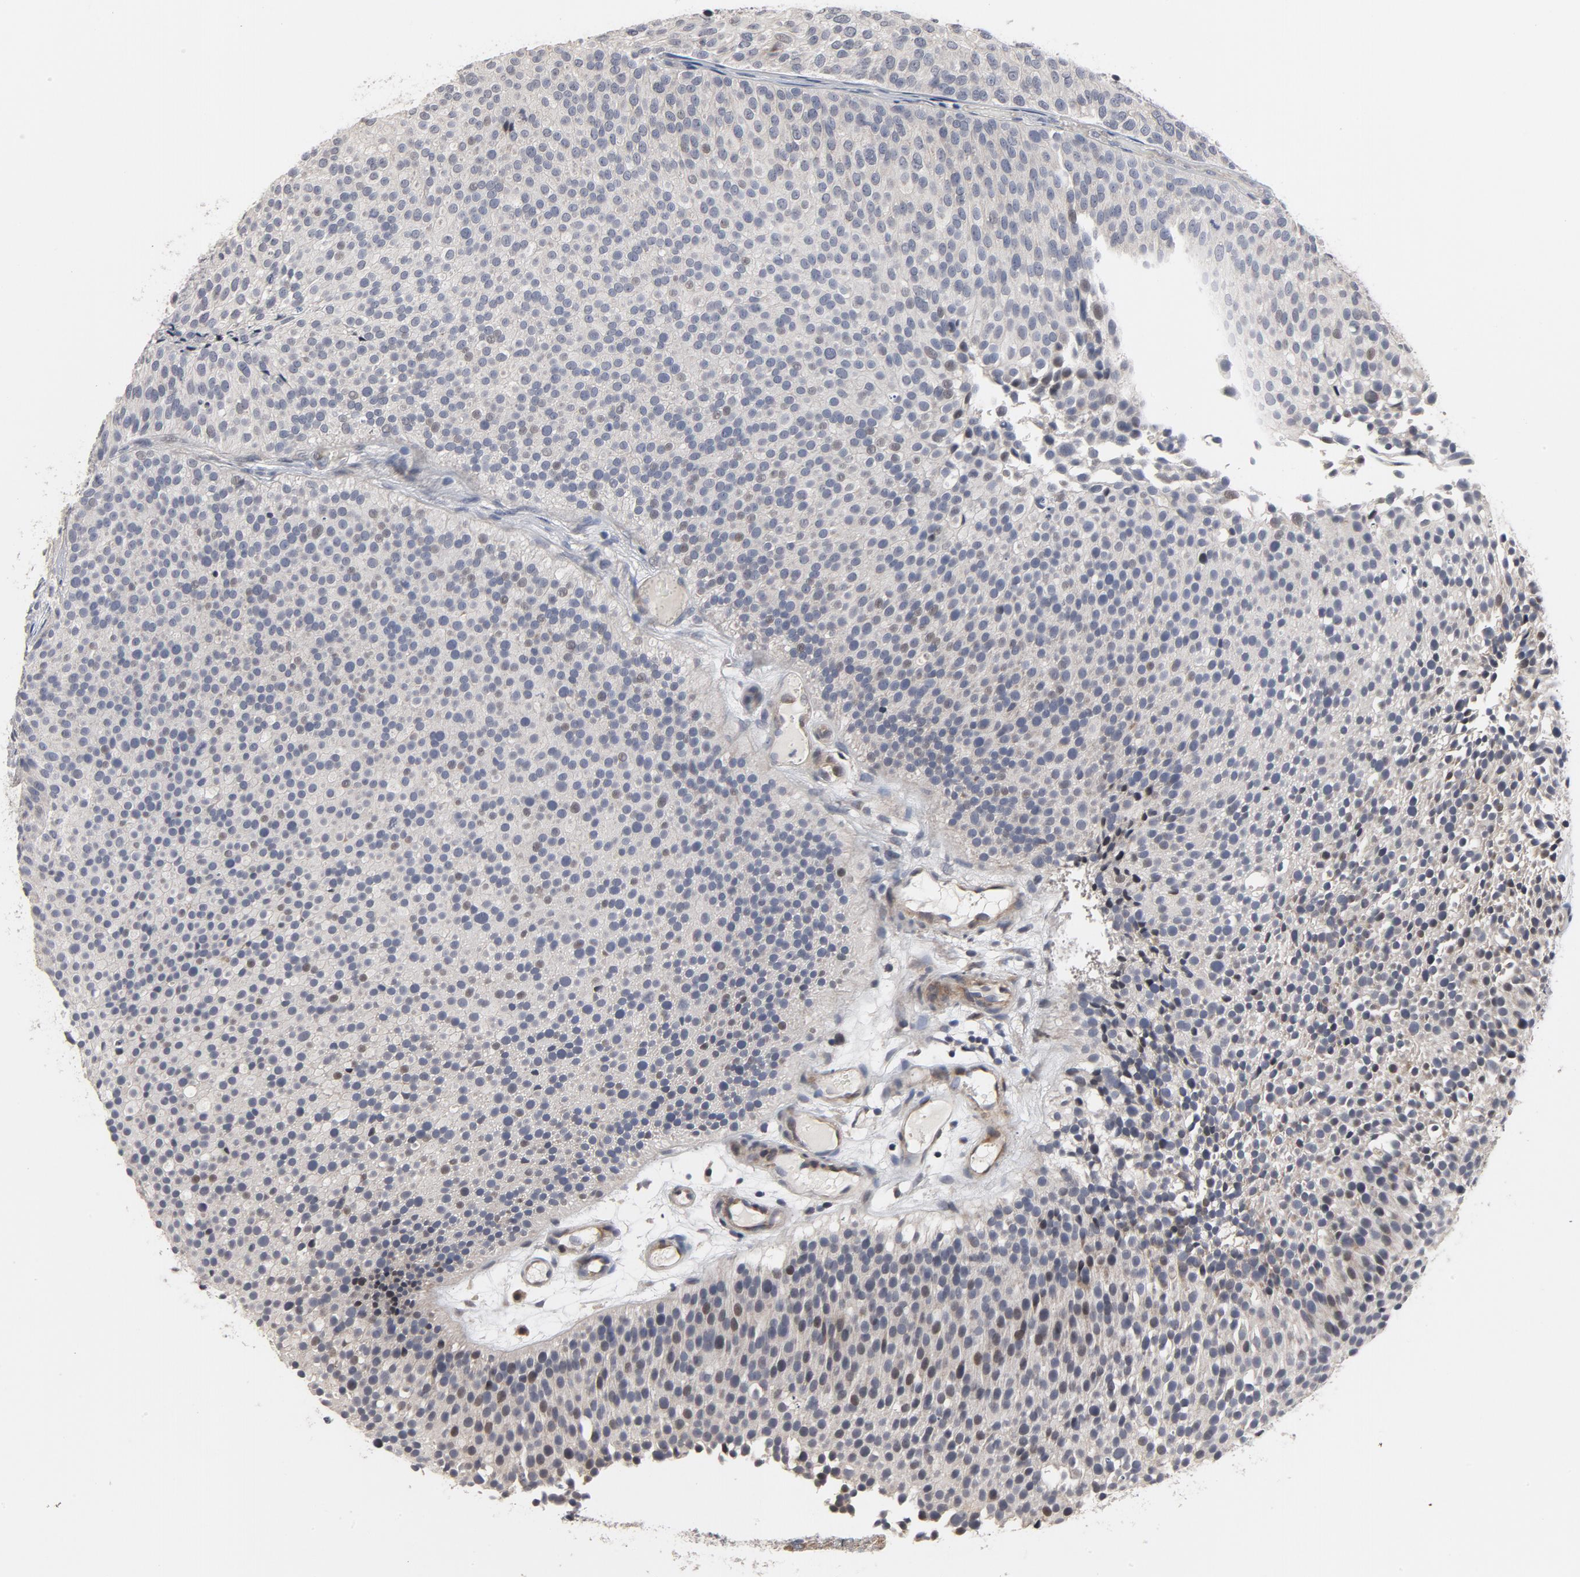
{"staining": {"intensity": "weak", "quantity": "<25%", "location": "nuclear"}, "tissue": "urothelial cancer", "cell_type": "Tumor cells", "image_type": "cancer", "snomed": [{"axis": "morphology", "description": "Urothelial carcinoma, Low grade"}, {"axis": "topography", "description": "Urinary bladder"}], "caption": "This is an immunohistochemistry (IHC) photomicrograph of urothelial cancer. There is no staining in tumor cells.", "gene": "PPP1R1B", "patient": {"sex": "male", "age": 85}}